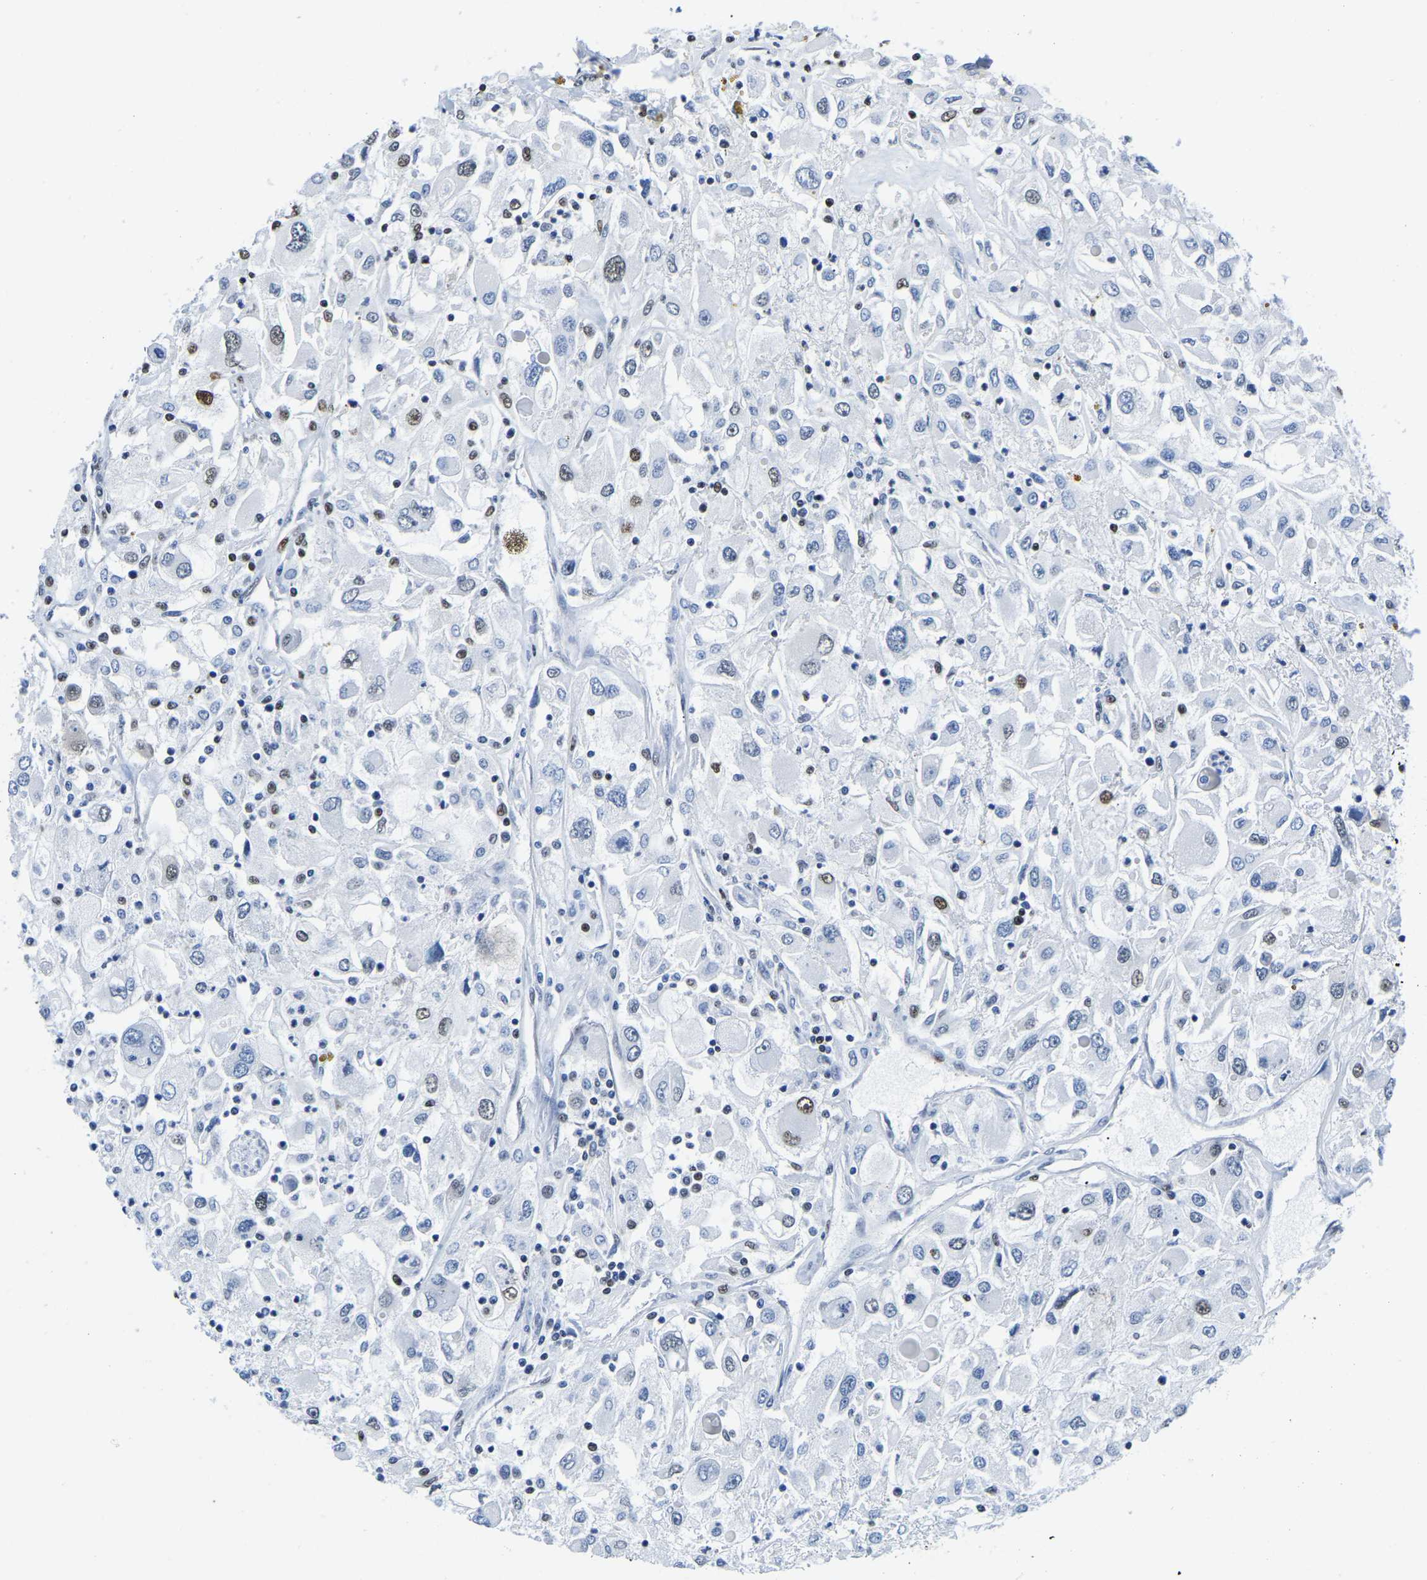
{"staining": {"intensity": "moderate", "quantity": "25%-75%", "location": "nuclear"}, "tissue": "renal cancer", "cell_type": "Tumor cells", "image_type": "cancer", "snomed": [{"axis": "morphology", "description": "Adenocarcinoma, NOS"}, {"axis": "topography", "description": "Kidney"}], "caption": "IHC of human renal cancer (adenocarcinoma) displays medium levels of moderate nuclear staining in about 25%-75% of tumor cells. The staining was performed using DAB, with brown indicating positive protein expression. Nuclei are stained blue with hematoxylin.", "gene": "UBA1", "patient": {"sex": "female", "age": 52}}